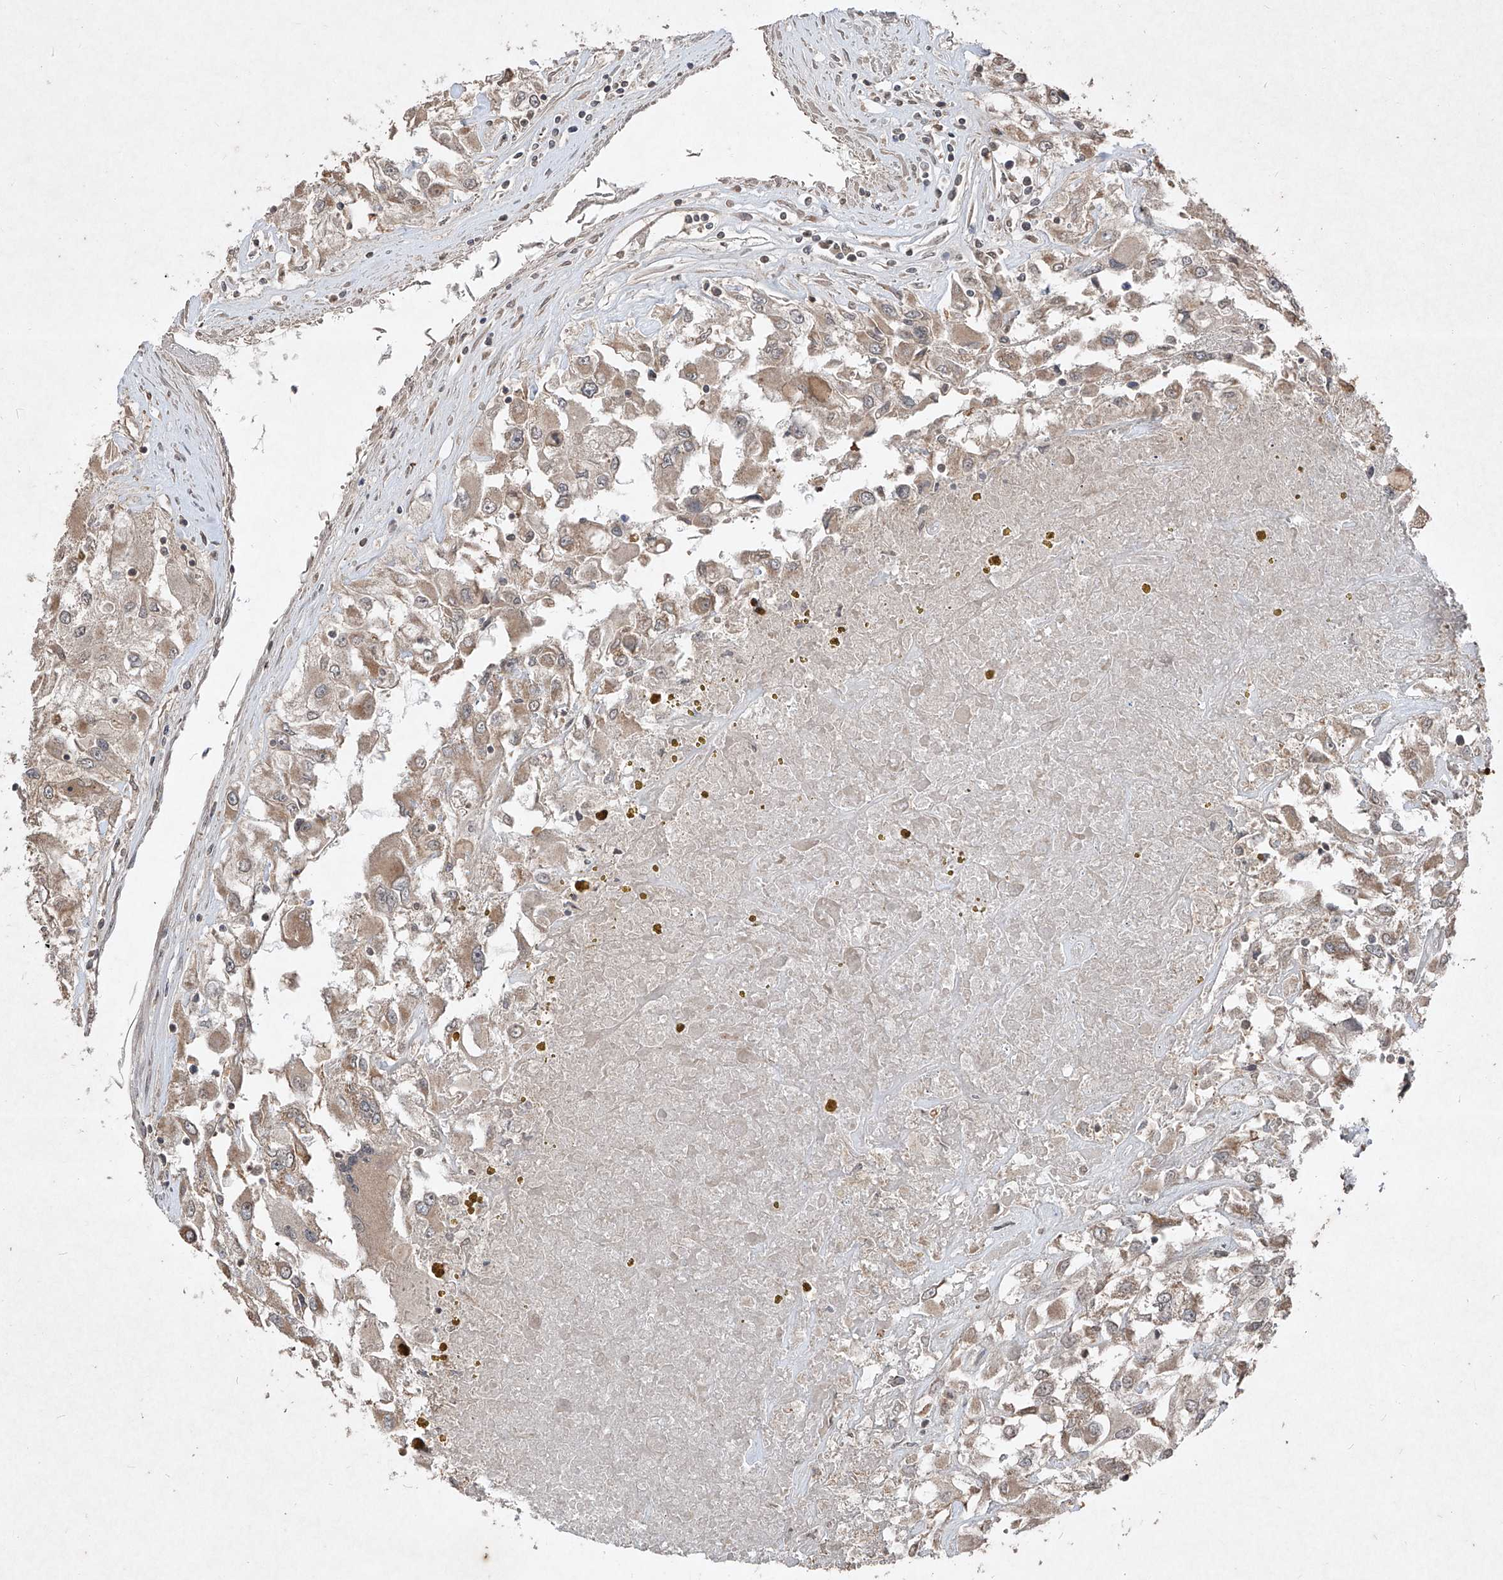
{"staining": {"intensity": "moderate", "quantity": ">75%", "location": "cytoplasmic/membranous"}, "tissue": "renal cancer", "cell_type": "Tumor cells", "image_type": "cancer", "snomed": [{"axis": "morphology", "description": "Adenocarcinoma, NOS"}, {"axis": "topography", "description": "Kidney"}], "caption": "Renal adenocarcinoma stained for a protein shows moderate cytoplasmic/membranous positivity in tumor cells.", "gene": "ABCD3", "patient": {"sex": "female", "age": 52}}